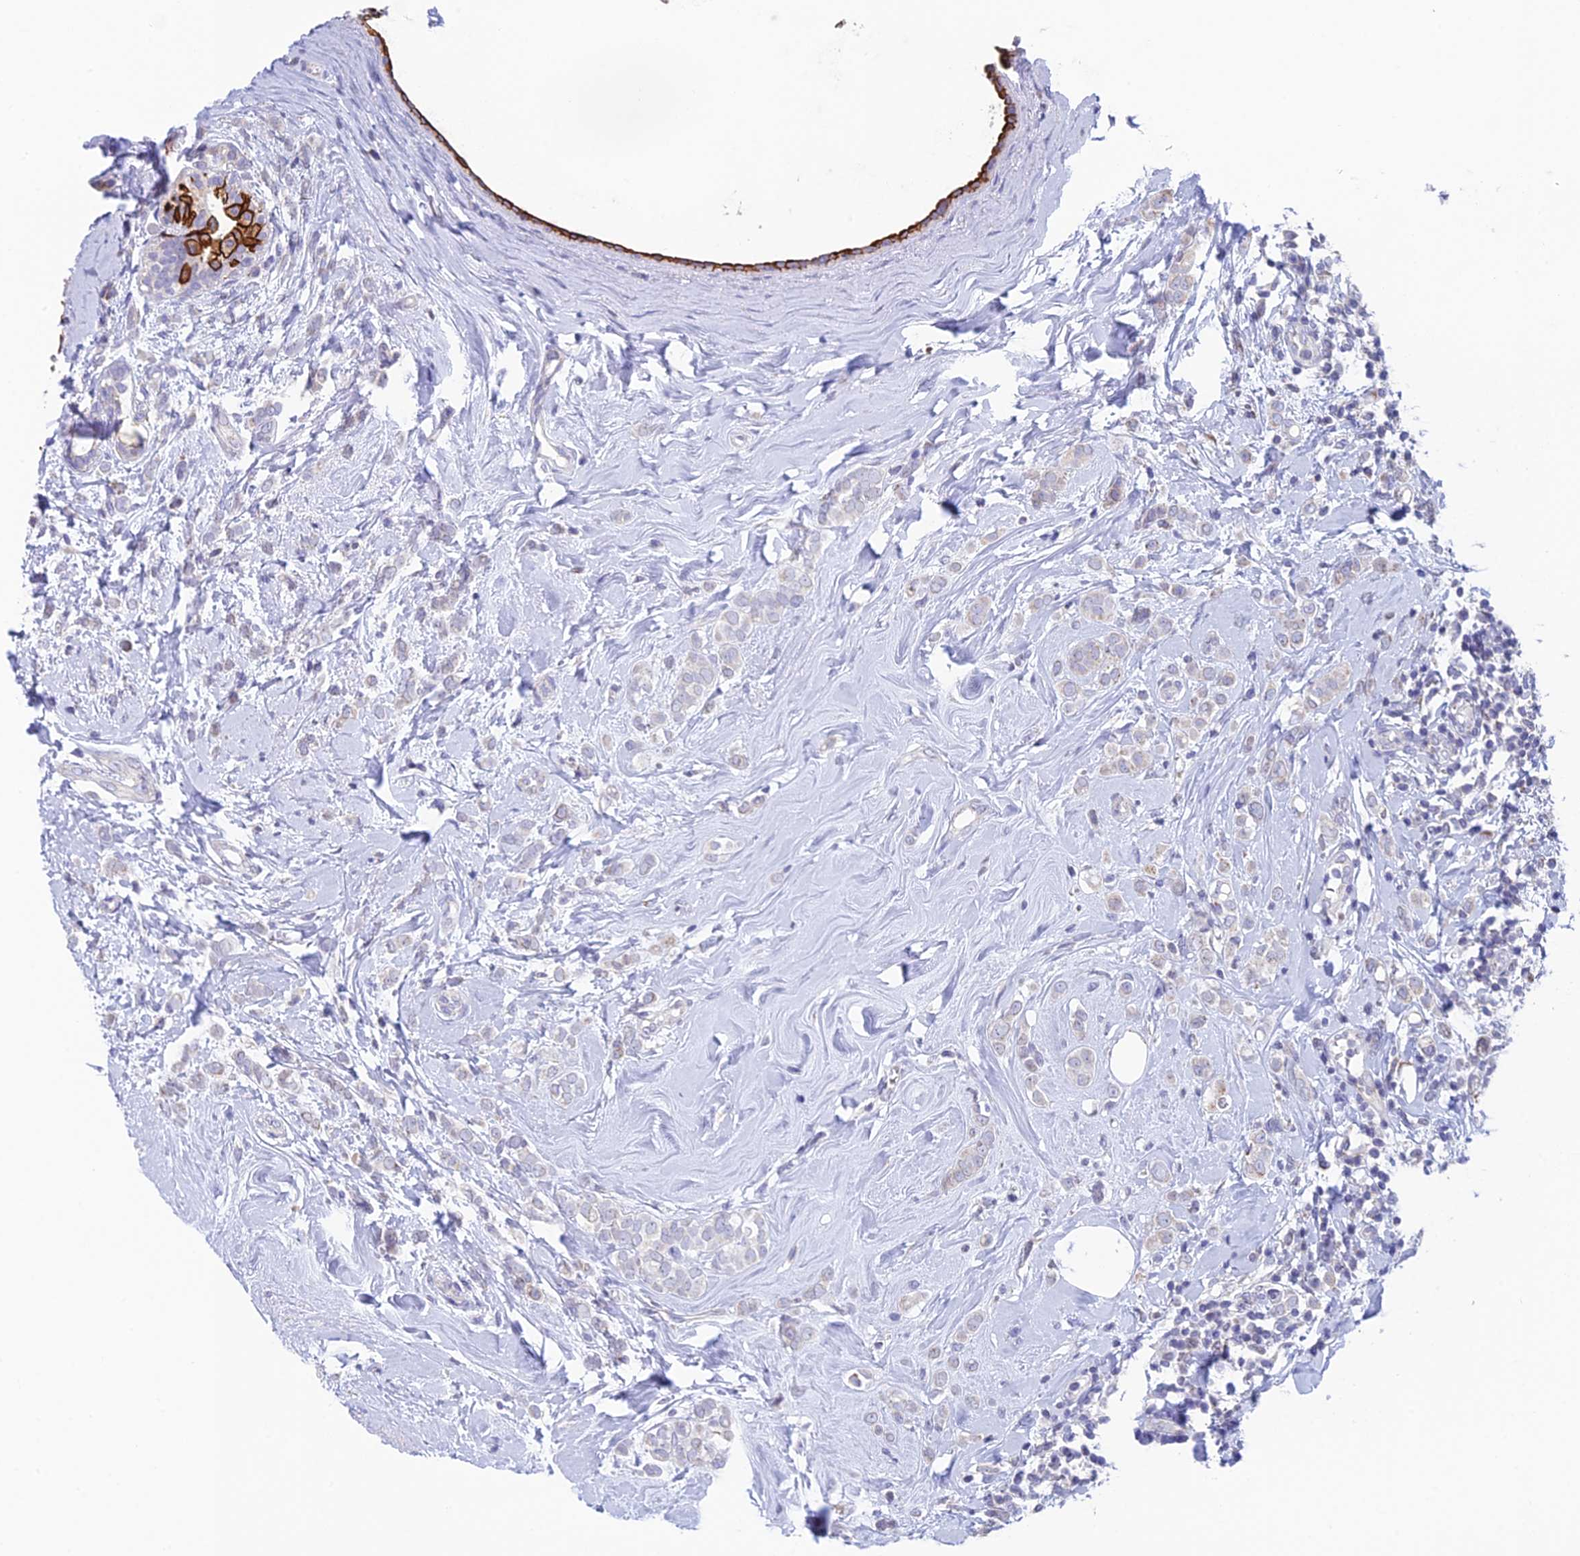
{"staining": {"intensity": "negative", "quantity": "none", "location": "none"}, "tissue": "breast cancer", "cell_type": "Tumor cells", "image_type": "cancer", "snomed": [{"axis": "morphology", "description": "Lobular carcinoma"}, {"axis": "topography", "description": "Breast"}], "caption": "Lobular carcinoma (breast) was stained to show a protein in brown. There is no significant expression in tumor cells.", "gene": "REXO5", "patient": {"sex": "female", "age": 47}}